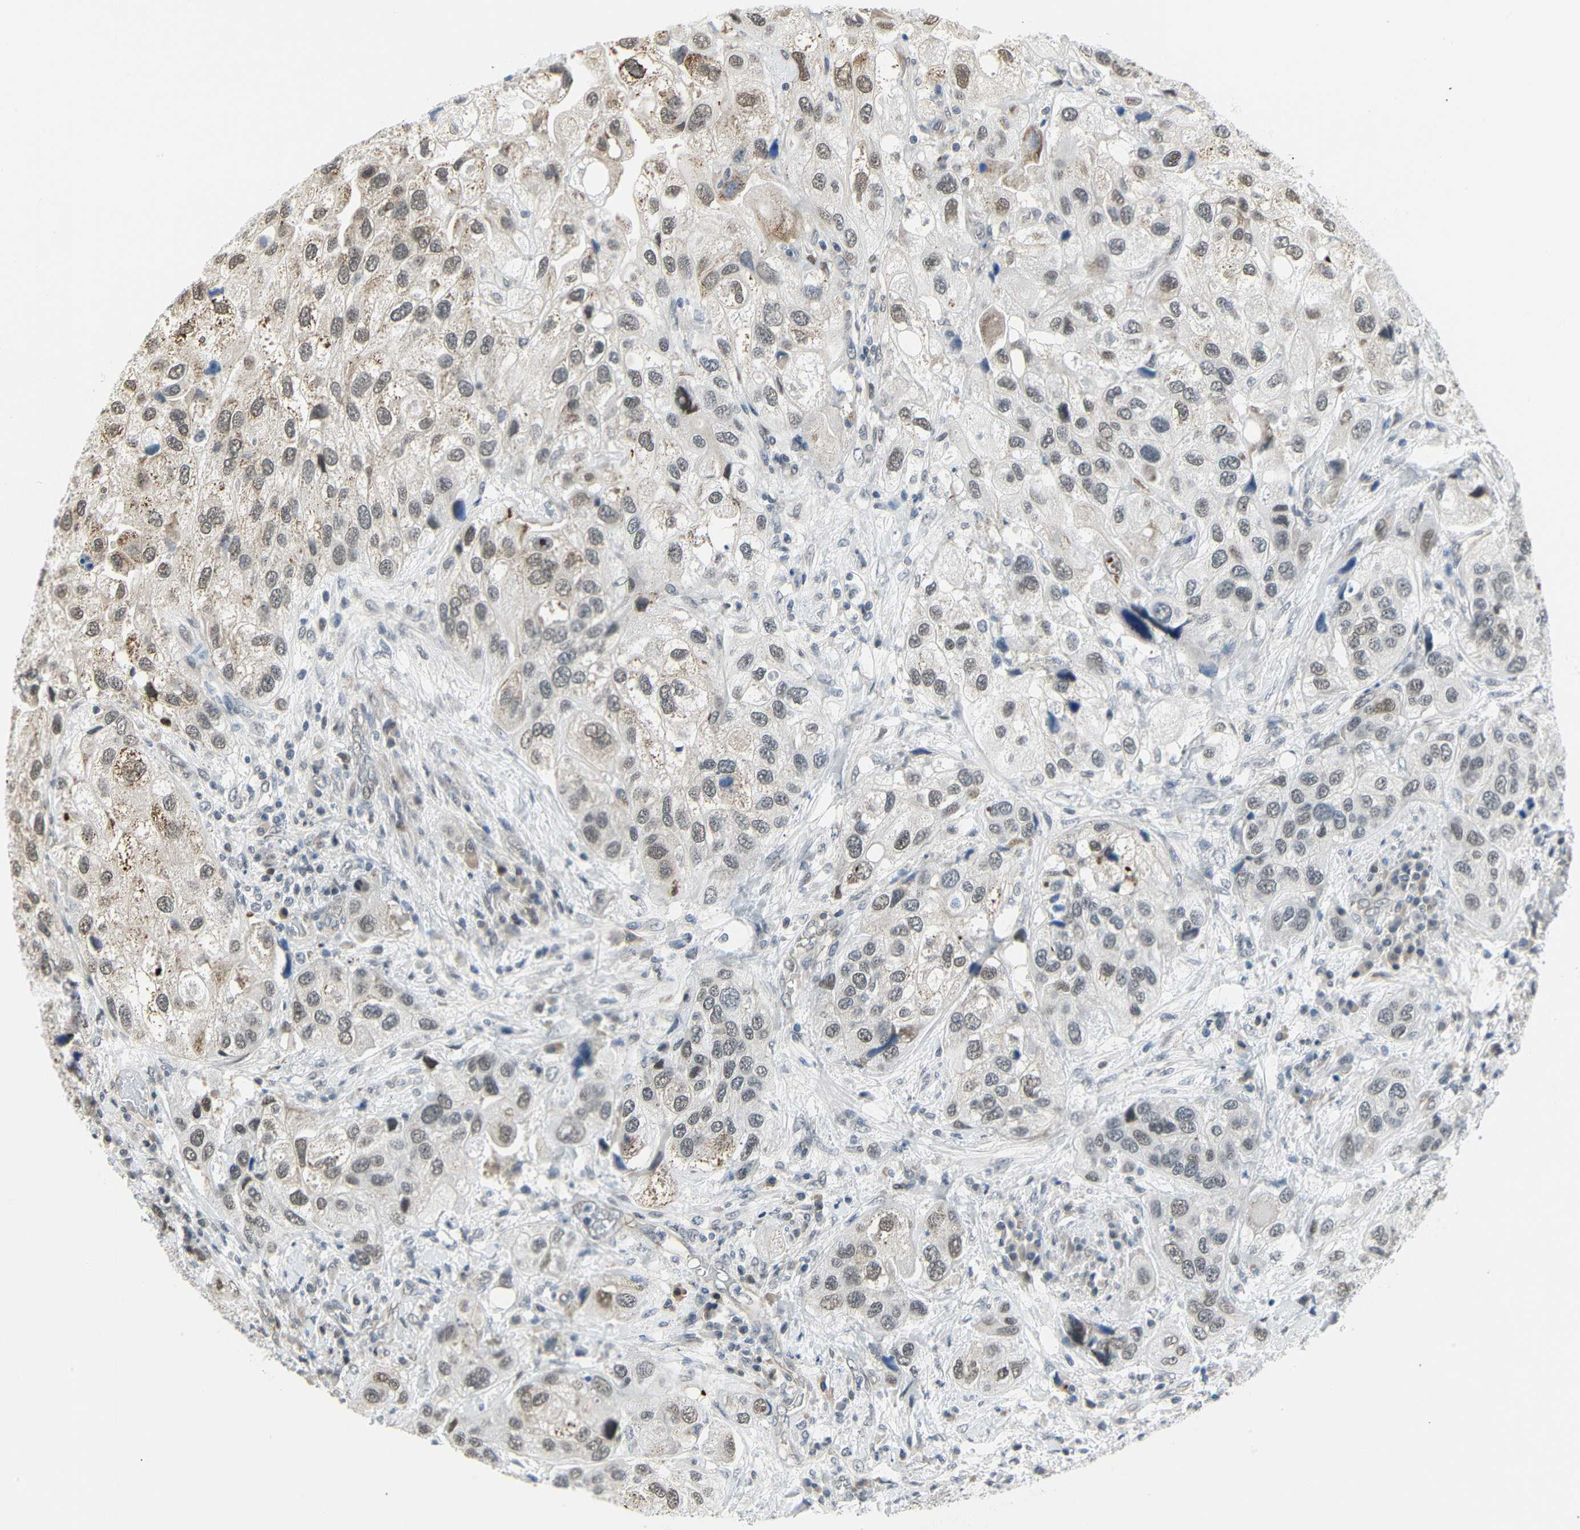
{"staining": {"intensity": "moderate", "quantity": ">75%", "location": "nuclear"}, "tissue": "urothelial cancer", "cell_type": "Tumor cells", "image_type": "cancer", "snomed": [{"axis": "morphology", "description": "Urothelial carcinoma, High grade"}, {"axis": "topography", "description": "Urinary bladder"}], "caption": "Protein analysis of urothelial cancer tissue demonstrates moderate nuclear expression in about >75% of tumor cells. The staining was performed using DAB, with brown indicating positive protein expression. Nuclei are stained blue with hematoxylin.", "gene": "IMPG2", "patient": {"sex": "female", "age": 64}}